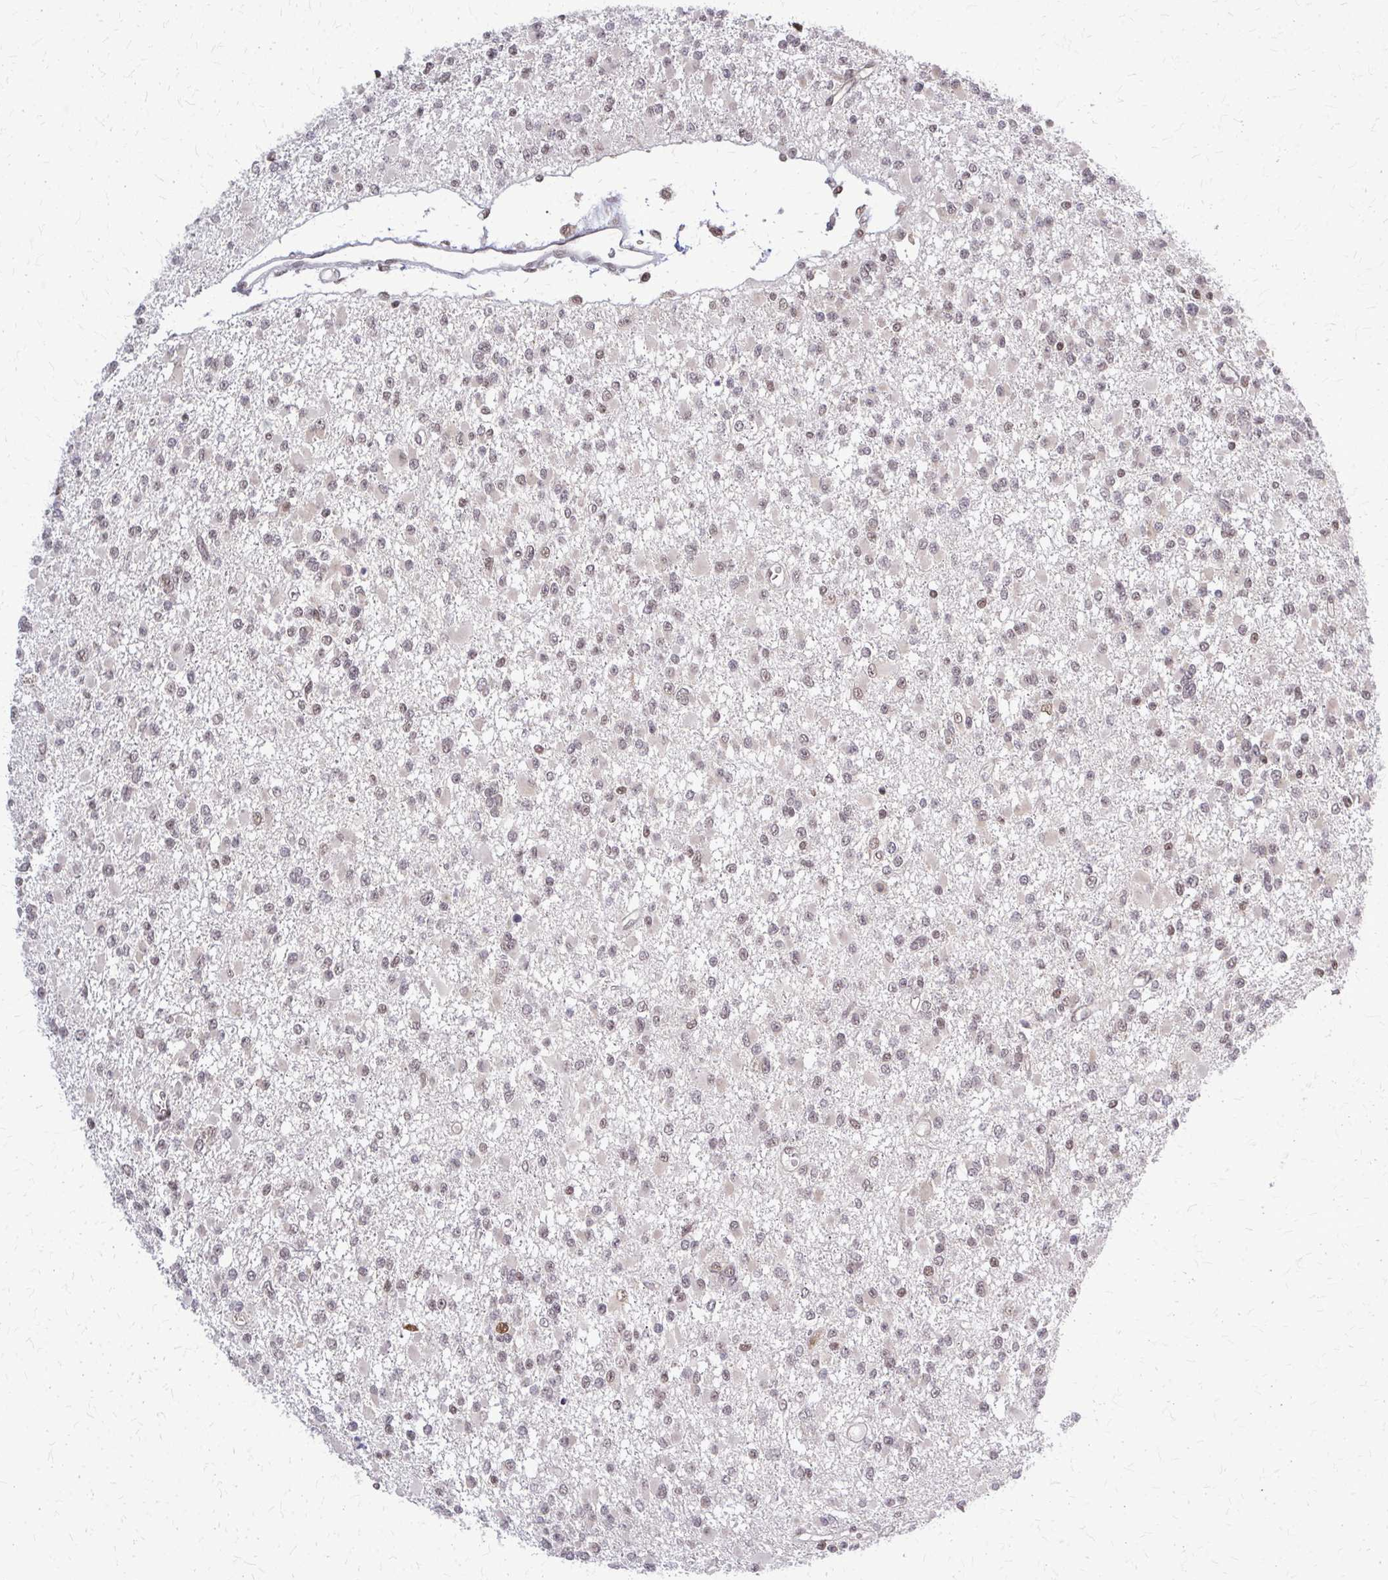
{"staining": {"intensity": "weak", "quantity": "25%-75%", "location": "nuclear"}, "tissue": "glioma", "cell_type": "Tumor cells", "image_type": "cancer", "snomed": [{"axis": "morphology", "description": "Glioma, malignant, Low grade"}, {"axis": "topography", "description": "Brain"}], "caption": "Immunohistochemistry (IHC) of glioma reveals low levels of weak nuclear positivity in approximately 25%-75% of tumor cells.", "gene": "HDAC3", "patient": {"sex": "female", "age": 22}}